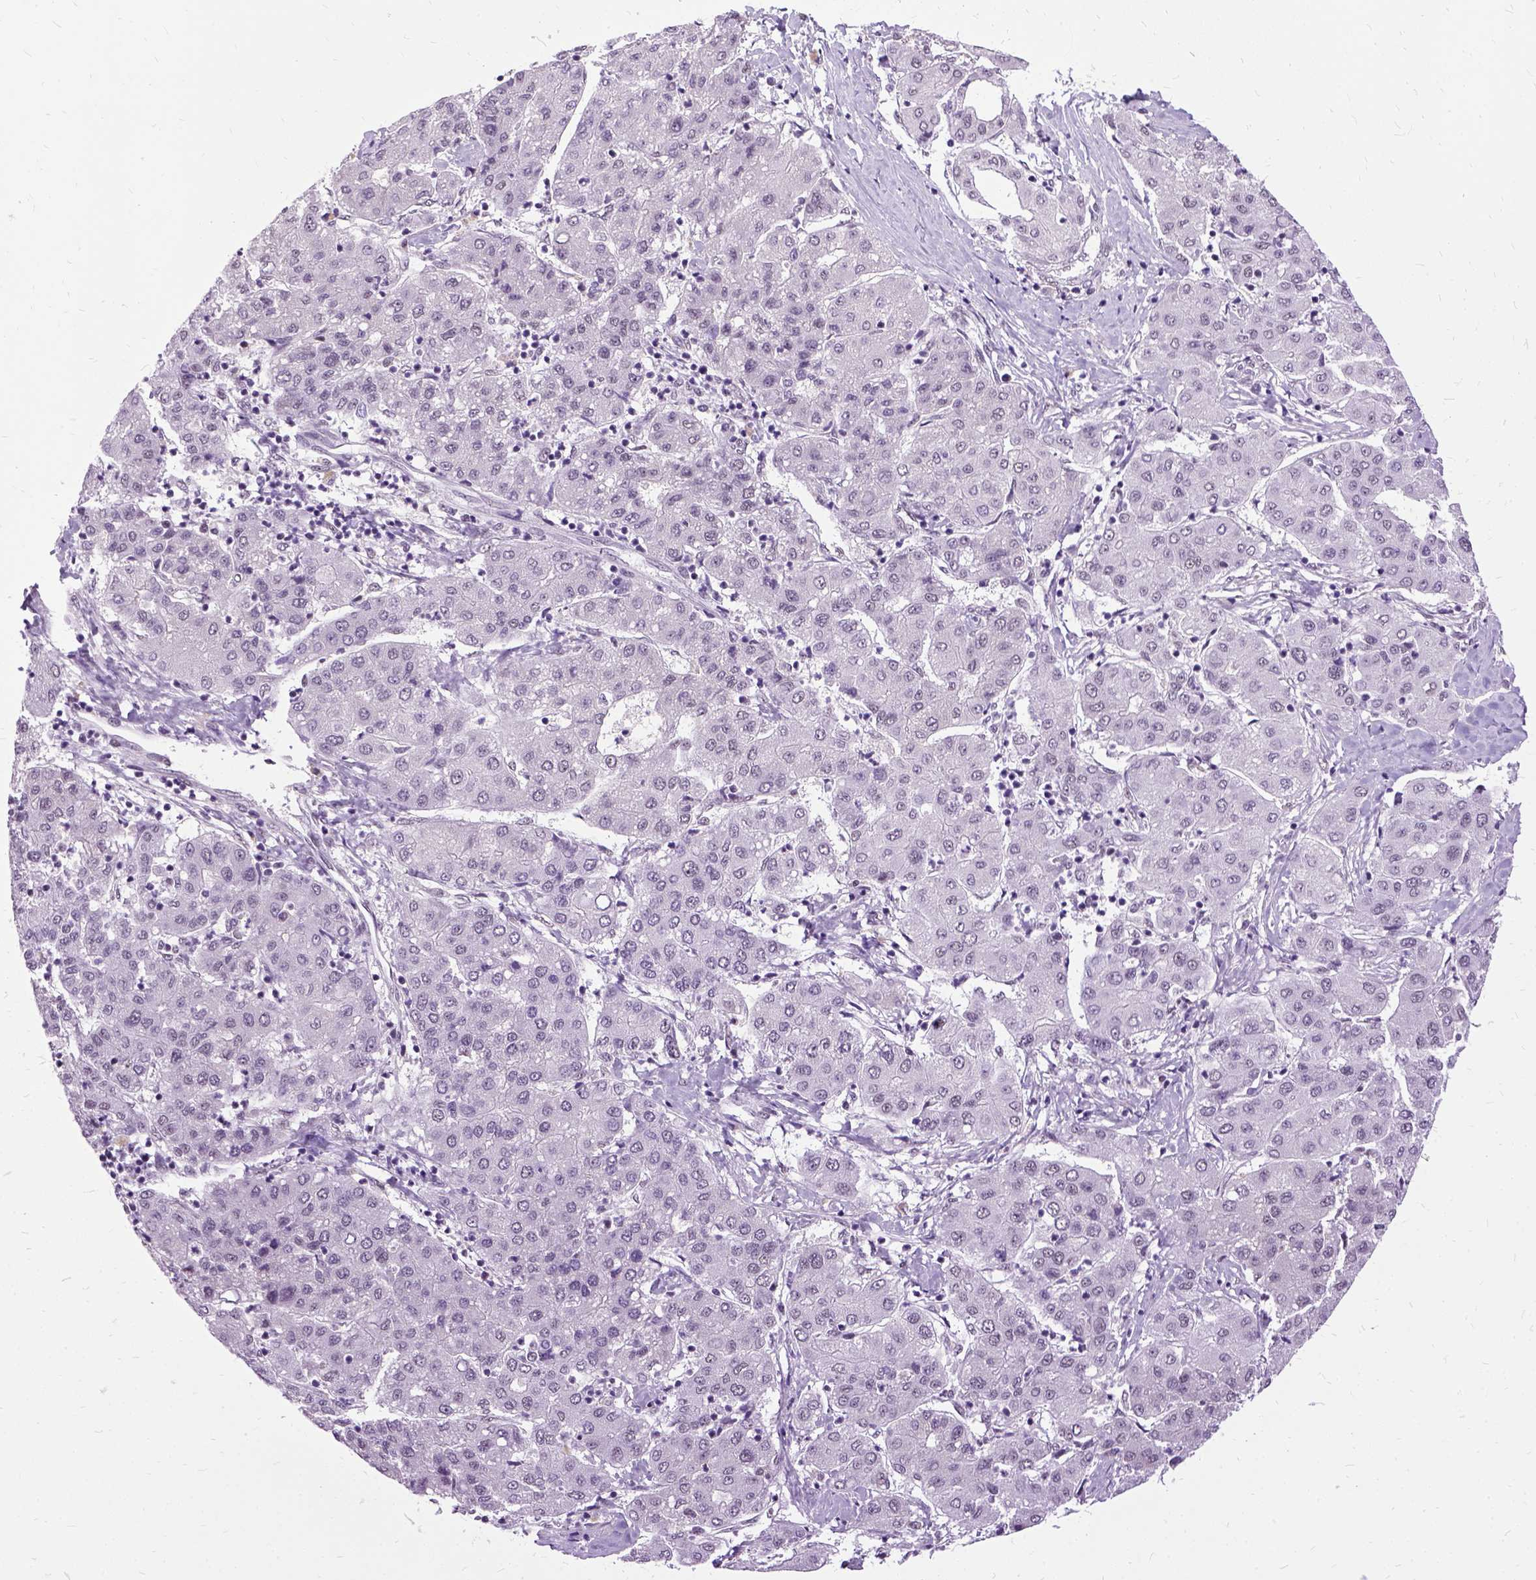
{"staining": {"intensity": "negative", "quantity": "none", "location": "none"}, "tissue": "liver cancer", "cell_type": "Tumor cells", "image_type": "cancer", "snomed": [{"axis": "morphology", "description": "Carcinoma, Hepatocellular, NOS"}, {"axis": "topography", "description": "Liver"}], "caption": "Immunohistochemistry (IHC) micrograph of liver hepatocellular carcinoma stained for a protein (brown), which displays no expression in tumor cells. (DAB immunohistochemistry (IHC), high magnification).", "gene": "SETD1A", "patient": {"sex": "male", "age": 65}}